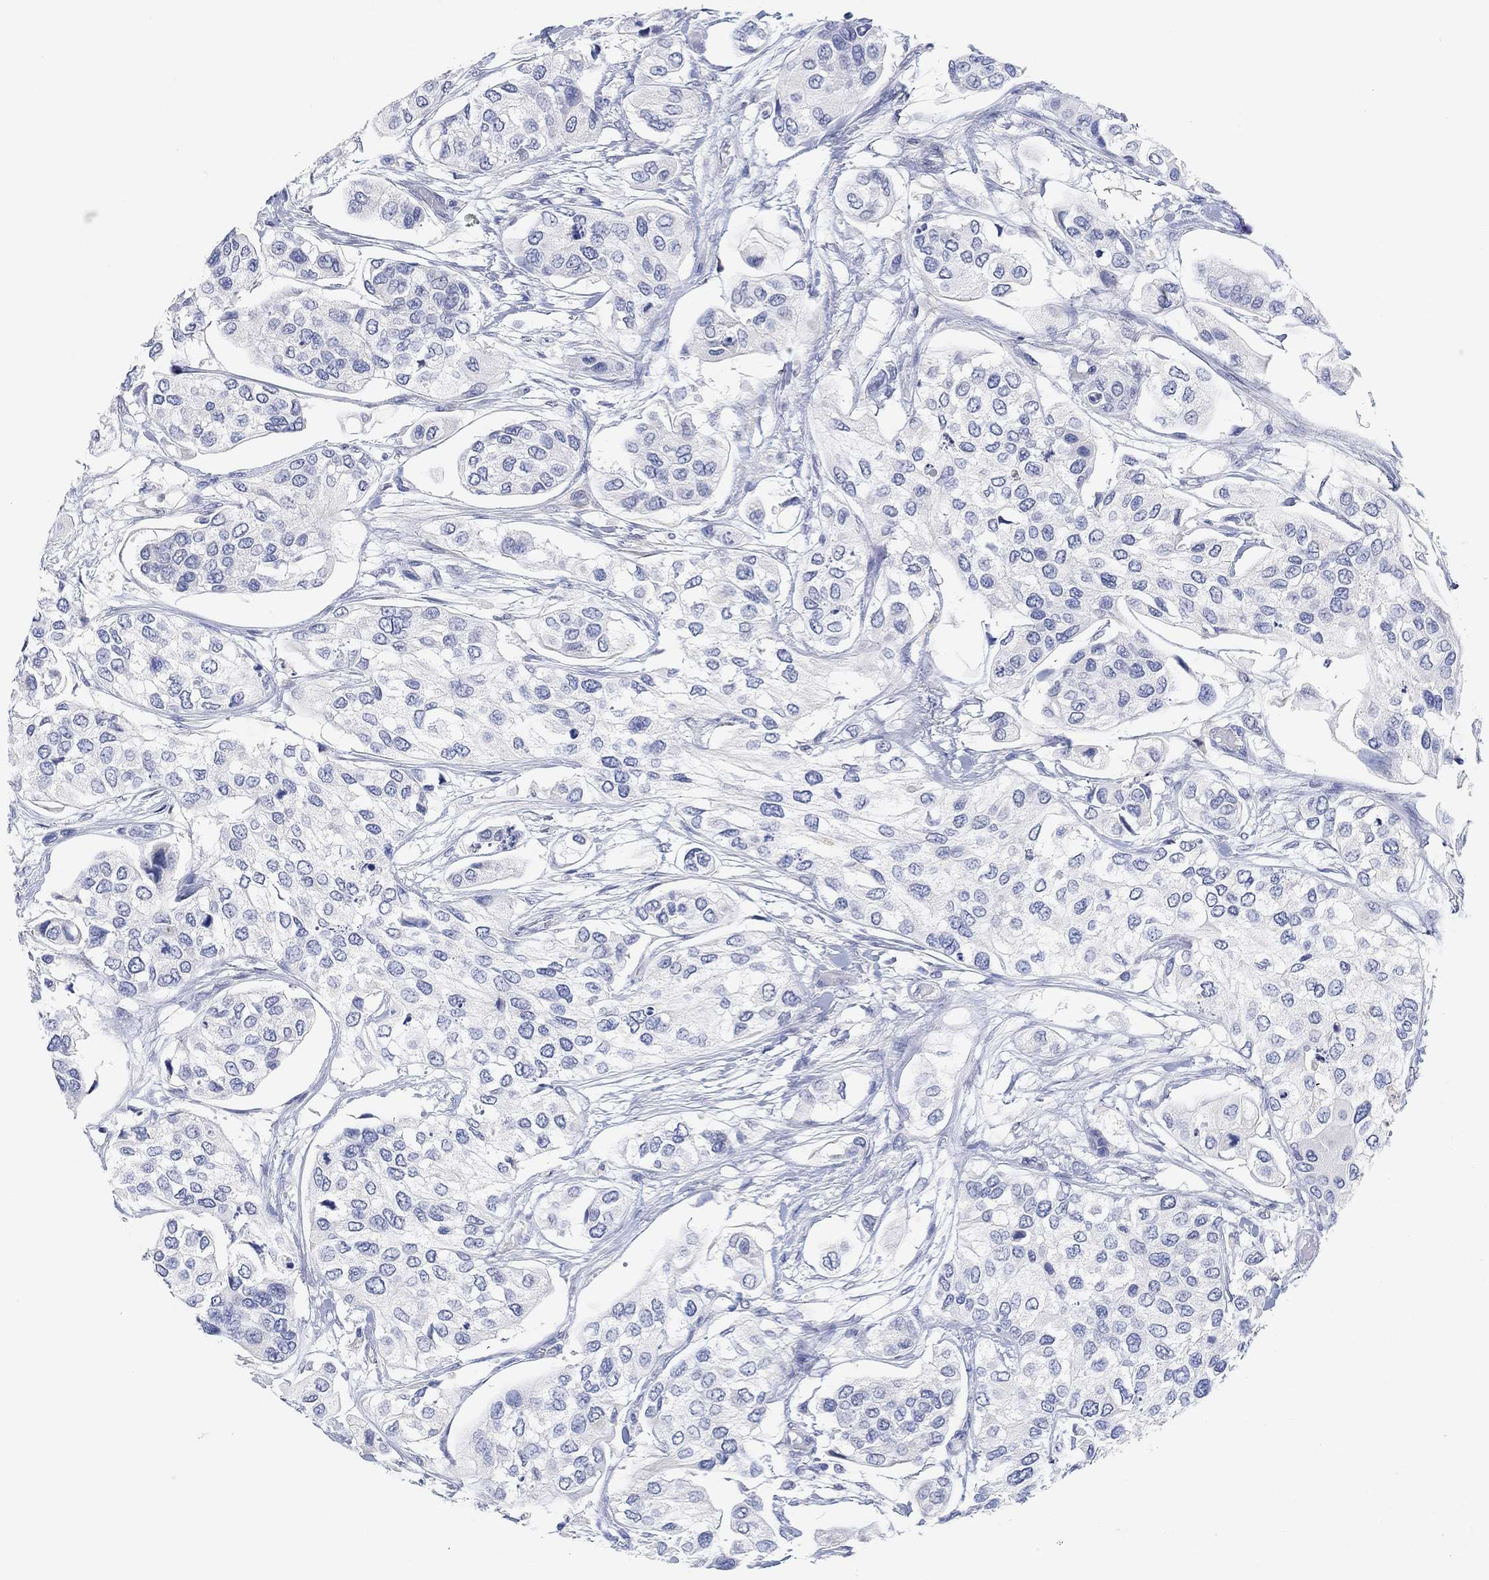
{"staining": {"intensity": "negative", "quantity": "none", "location": "none"}, "tissue": "urothelial cancer", "cell_type": "Tumor cells", "image_type": "cancer", "snomed": [{"axis": "morphology", "description": "Urothelial carcinoma, High grade"}, {"axis": "topography", "description": "Urinary bladder"}], "caption": "IHC histopathology image of urothelial cancer stained for a protein (brown), which displays no positivity in tumor cells. (DAB IHC, high magnification).", "gene": "VAT1L", "patient": {"sex": "male", "age": 77}}